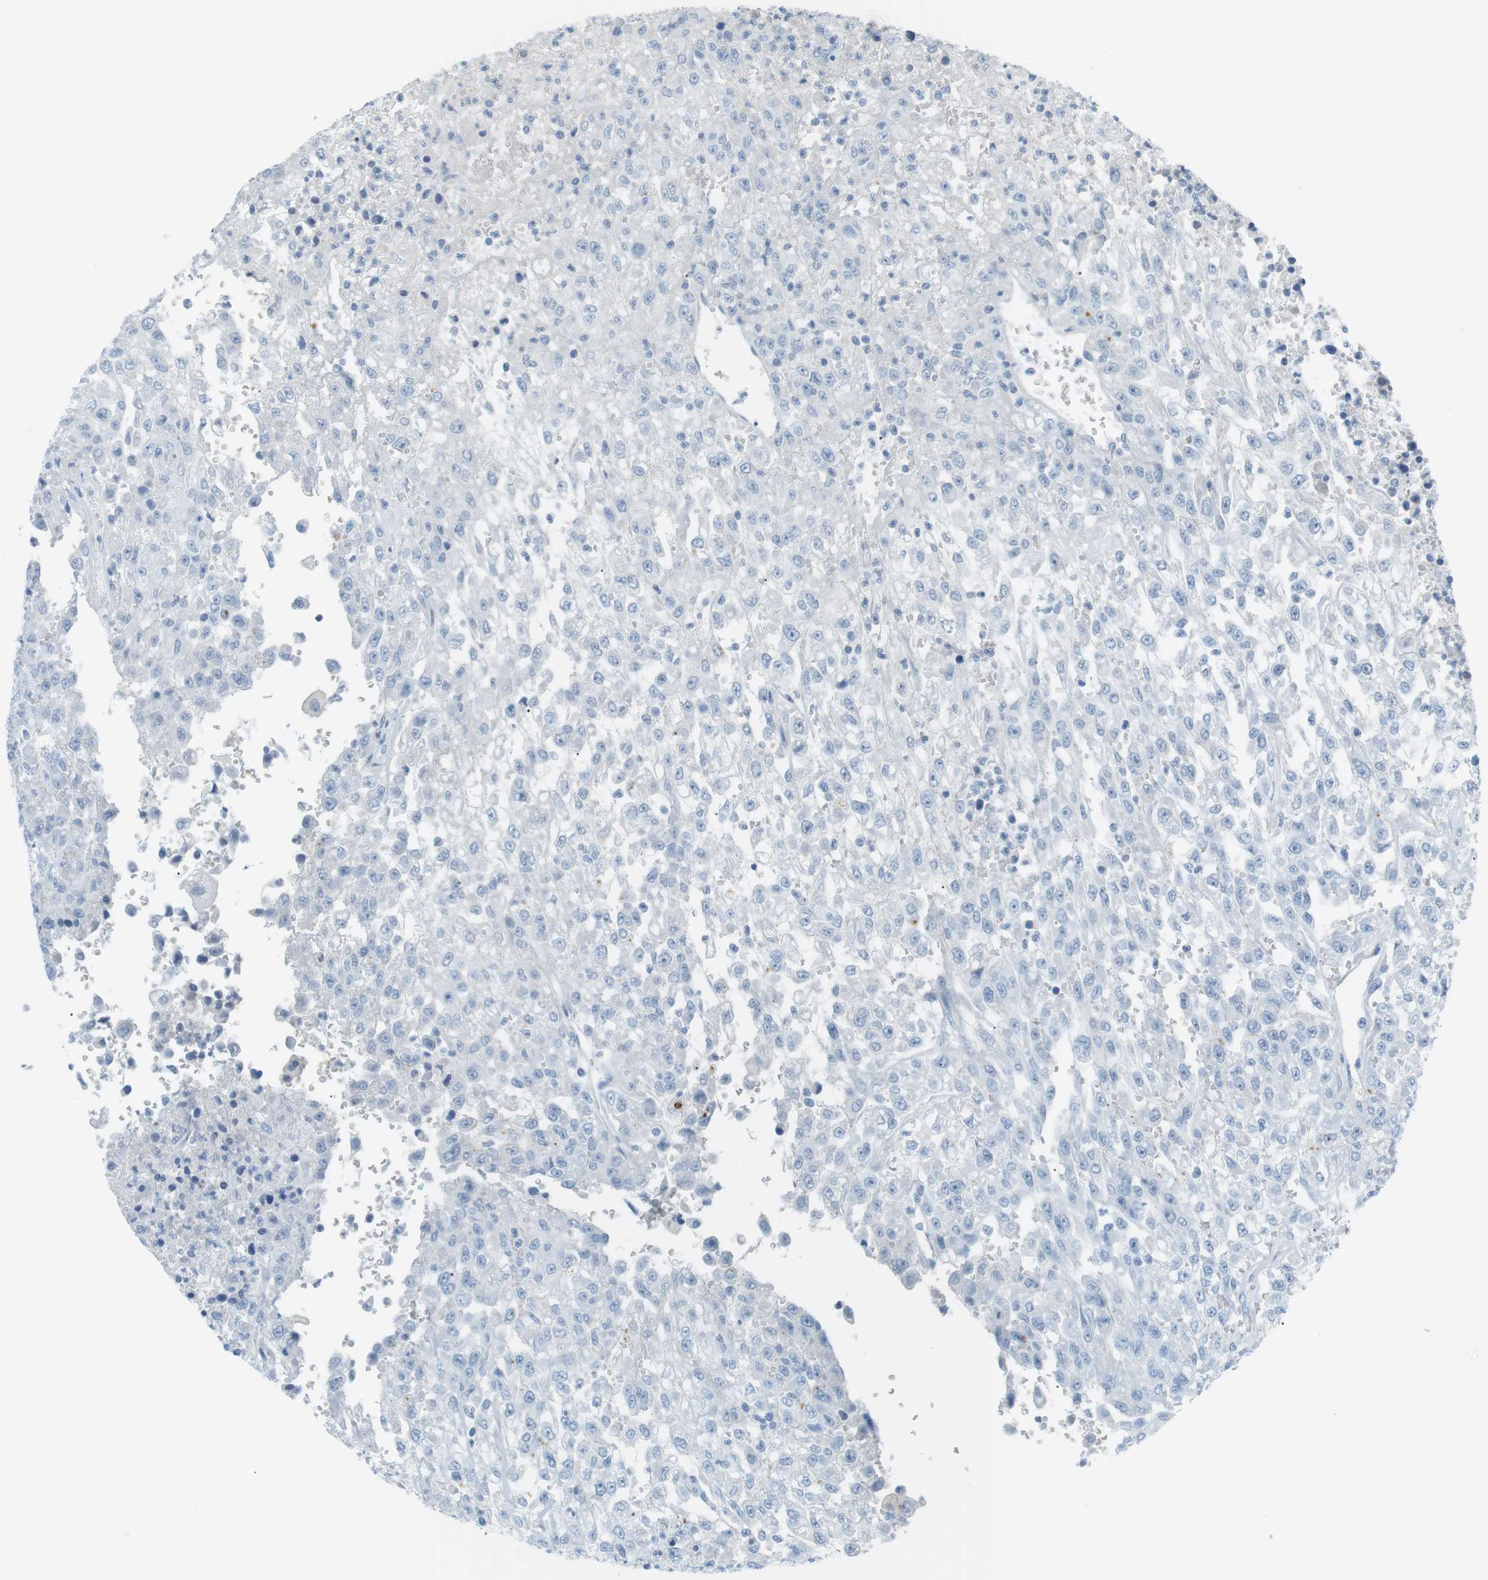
{"staining": {"intensity": "negative", "quantity": "none", "location": "none"}, "tissue": "urothelial cancer", "cell_type": "Tumor cells", "image_type": "cancer", "snomed": [{"axis": "morphology", "description": "Urothelial carcinoma, High grade"}, {"axis": "topography", "description": "Urinary bladder"}], "caption": "An IHC histopathology image of high-grade urothelial carcinoma is shown. There is no staining in tumor cells of high-grade urothelial carcinoma.", "gene": "AZGP1", "patient": {"sex": "male", "age": 46}}